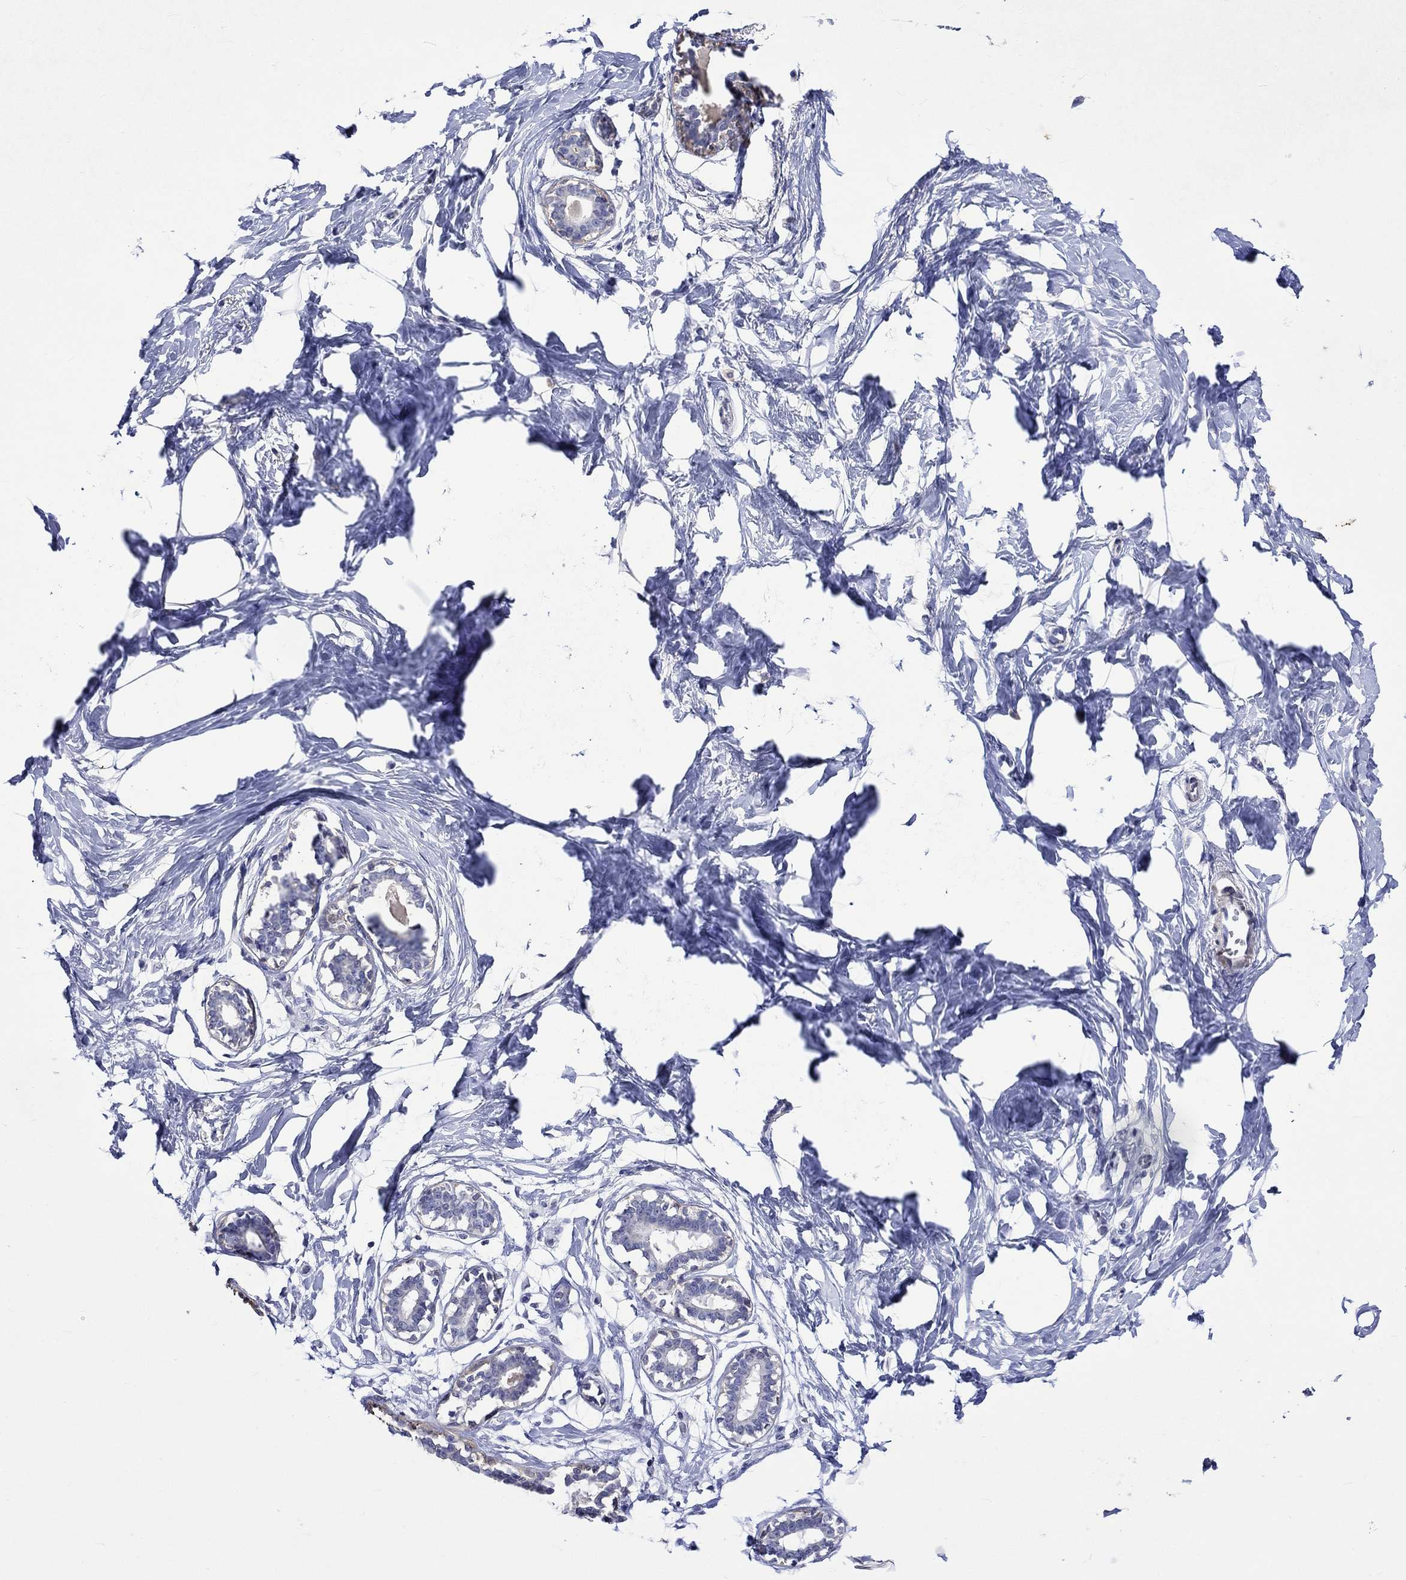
{"staining": {"intensity": "negative", "quantity": "none", "location": "none"}, "tissue": "breast", "cell_type": "Adipocytes", "image_type": "normal", "snomed": [{"axis": "morphology", "description": "Normal tissue, NOS"}, {"axis": "morphology", "description": "Lobular carcinoma, in situ"}, {"axis": "topography", "description": "Breast"}], "caption": "This is an immunohistochemistry (IHC) photomicrograph of benign breast. There is no expression in adipocytes.", "gene": "CRYAB", "patient": {"sex": "female", "age": 35}}